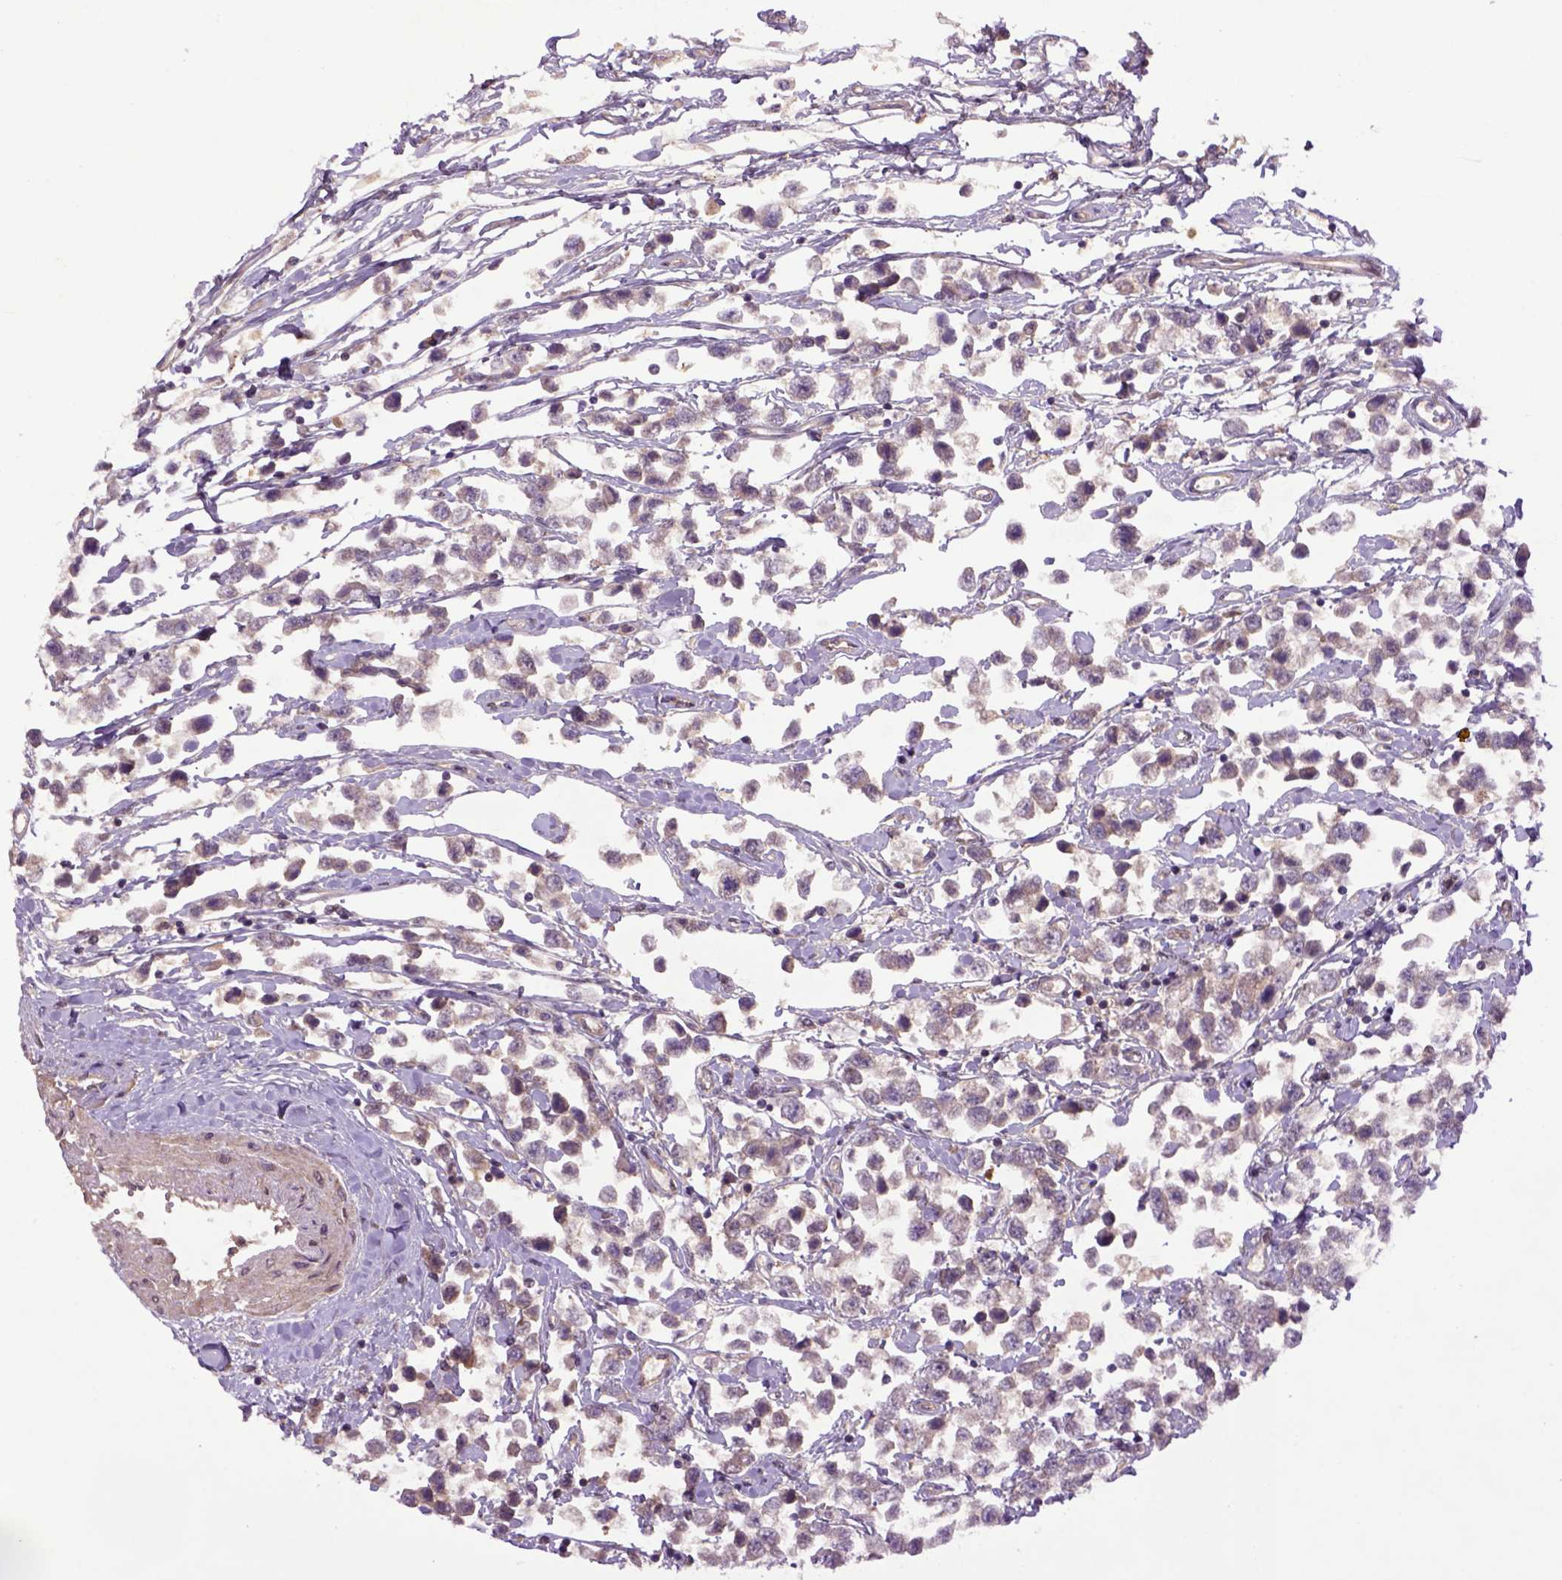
{"staining": {"intensity": "weak", "quantity": "25%-75%", "location": "cytoplasmic/membranous"}, "tissue": "testis cancer", "cell_type": "Tumor cells", "image_type": "cancer", "snomed": [{"axis": "morphology", "description": "Seminoma, NOS"}, {"axis": "topography", "description": "Testis"}], "caption": "DAB (3,3'-diaminobenzidine) immunohistochemical staining of seminoma (testis) displays weak cytoplasmic/membranous protein staining in approximately 25%-75% of tumor cells. (DAB (3,3'-diaminobenzidine) IHC with brightfield microscopy, high magnification).", "gene": "HSPBP1", "patient": {"sex": "male", "age": 34}}